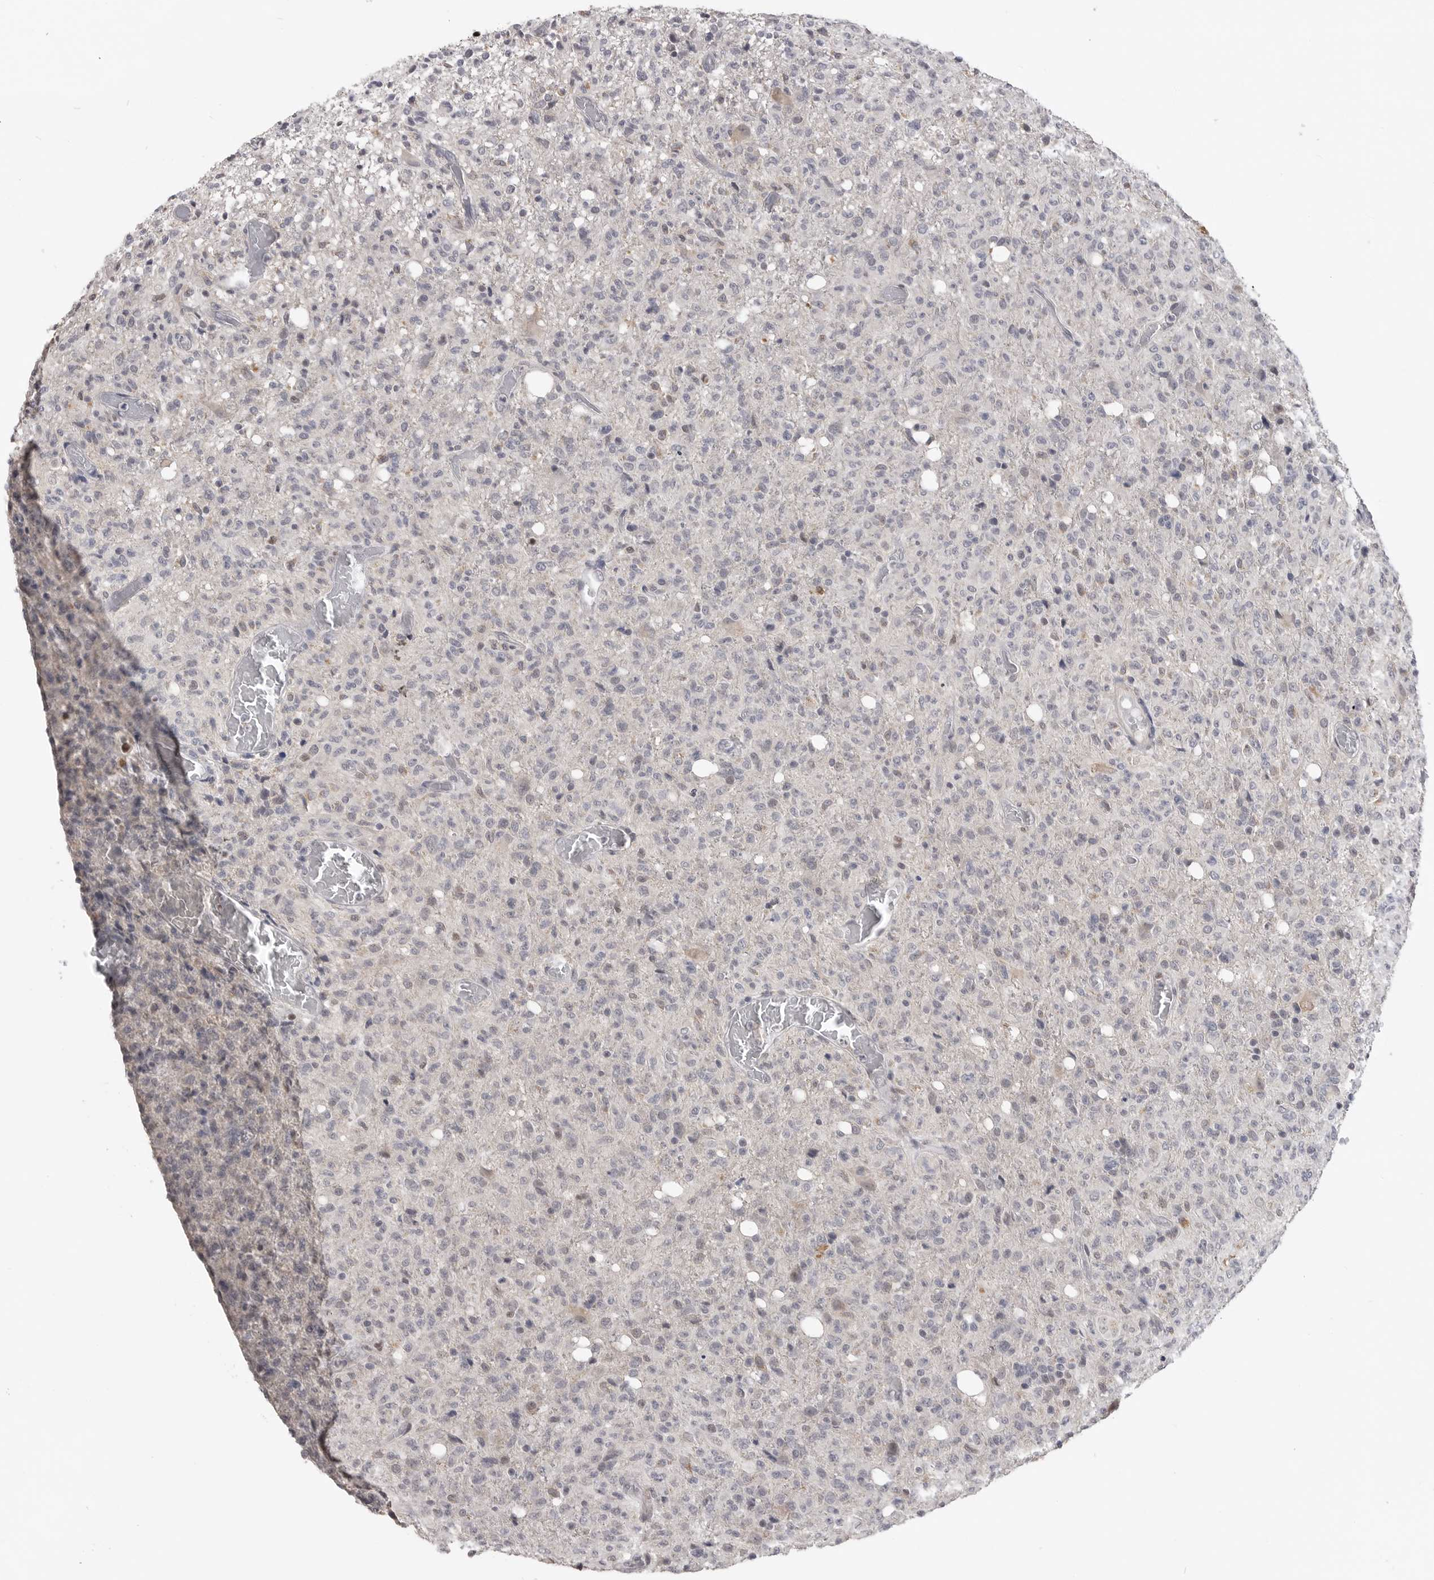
{"staining": {"intensity": "negative", "quantity": "none", "location": "none"}, "tissue": "glioma", "cell_type": "Tumor cells", "image_type": "cancer", "snomed": [{"axis": "morphology", "description": "Glioma, malignant, High grade"}, {"axis": "topography", "description": "Brain"}], "caption": "This is an immunohistochemistry photomicrograph of malignant glioma (high-grade). There is no staining in tumor cells.", "gene": "SMARCC1", "patient": {"sex": "female", "age": 57}}